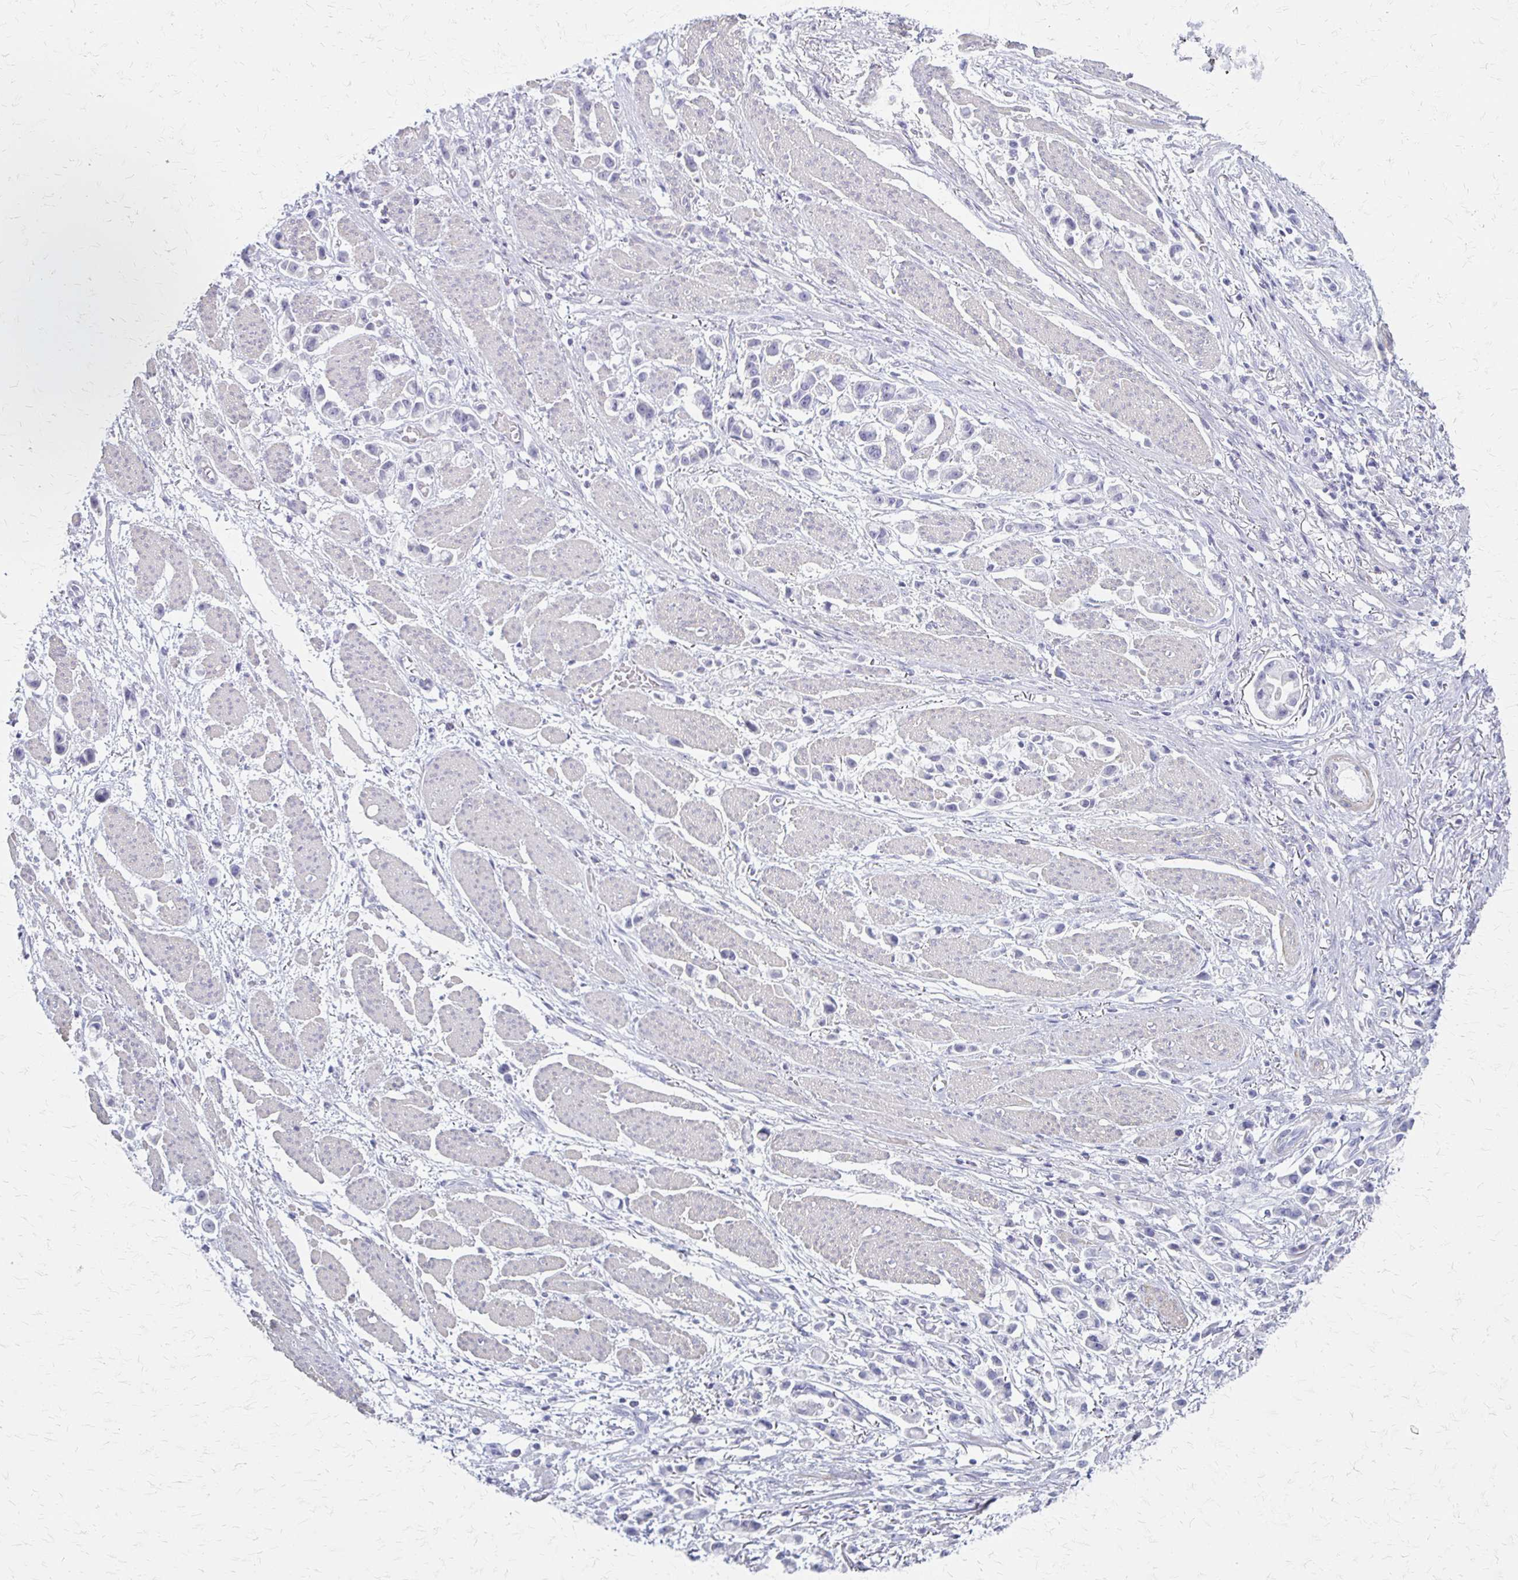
{"staining": {"intensity": "negative", "quantity": "none", "location": "none"}, "tissue": "stomach cancer", "cell_type": "Tumor cells", "image_type": "cancer", "snomed": [{"axis": "morphology", "description": "Adenocarcinoma, NOS"}, {"axis": "topography", "description": "Stomach"}], "caption": "DAB (3,3'-diaminobenzidine) immunohistochemical staining of stomach cancer (adenocarcinoma) shows no significant staining in tumor cells.", "gene": "IVL", "patient": {"sex": "female", "age": 81}}